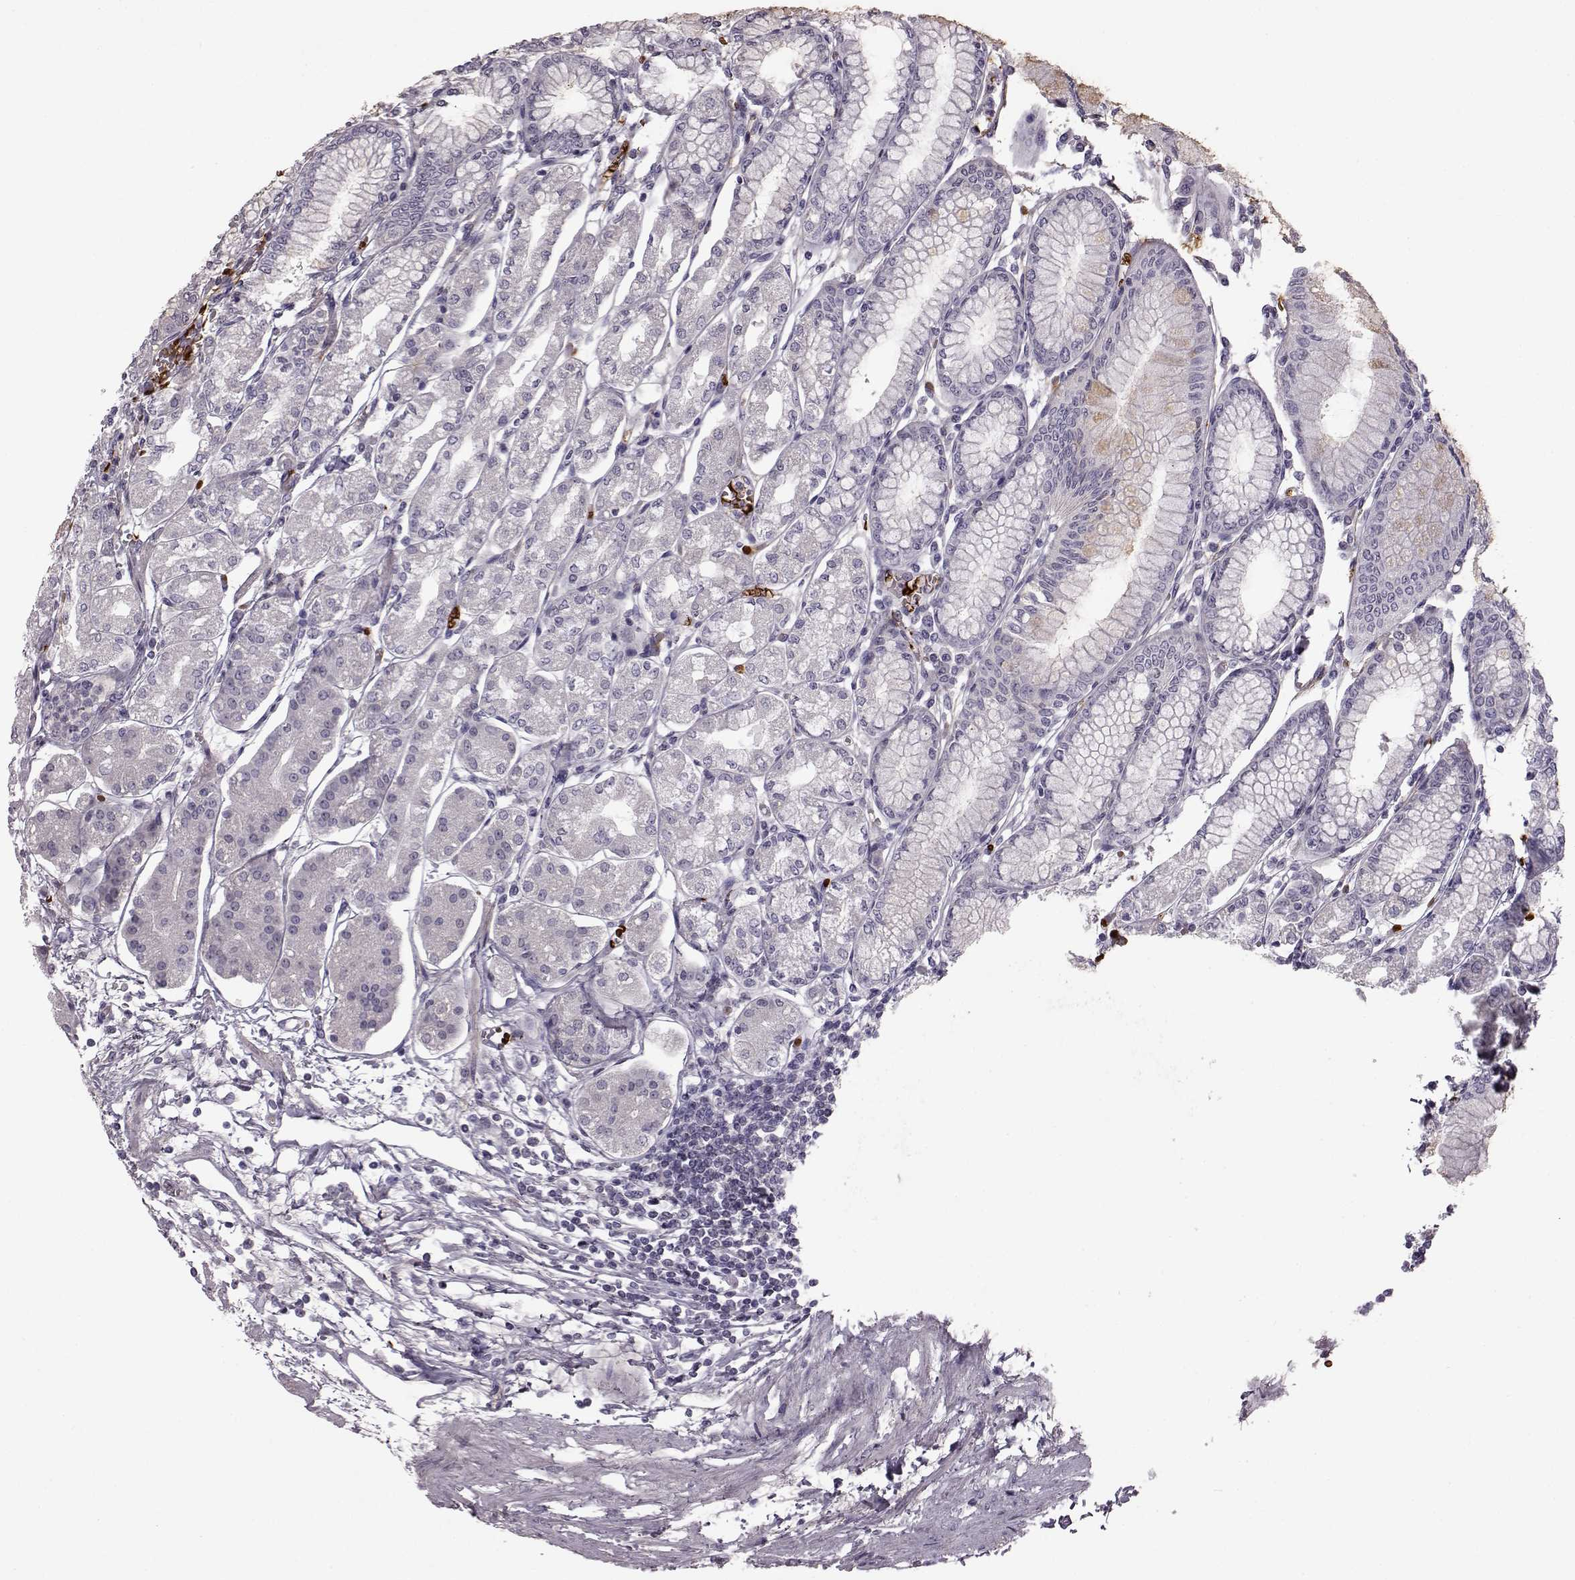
{"staining": {"intensity": "negative", "quantity": "none", "location": "none"}, "tissue": "stomach", "cell_type": "Glandular cells", "image_type": "normal", "snomed": [{"axis": "morphology", "description": "Normal tissue, NOS"}, {"axis": "topography", "description": "Skeletal muscle"}, {"axis": "topography", "description": "Stomach"}], "caption": "This is an IHC histopathology image of unremarkable human stomach. There is no staining in glandular cells.", "gene": "PROP1", "patient": {"sex": "female", "age": 57}}